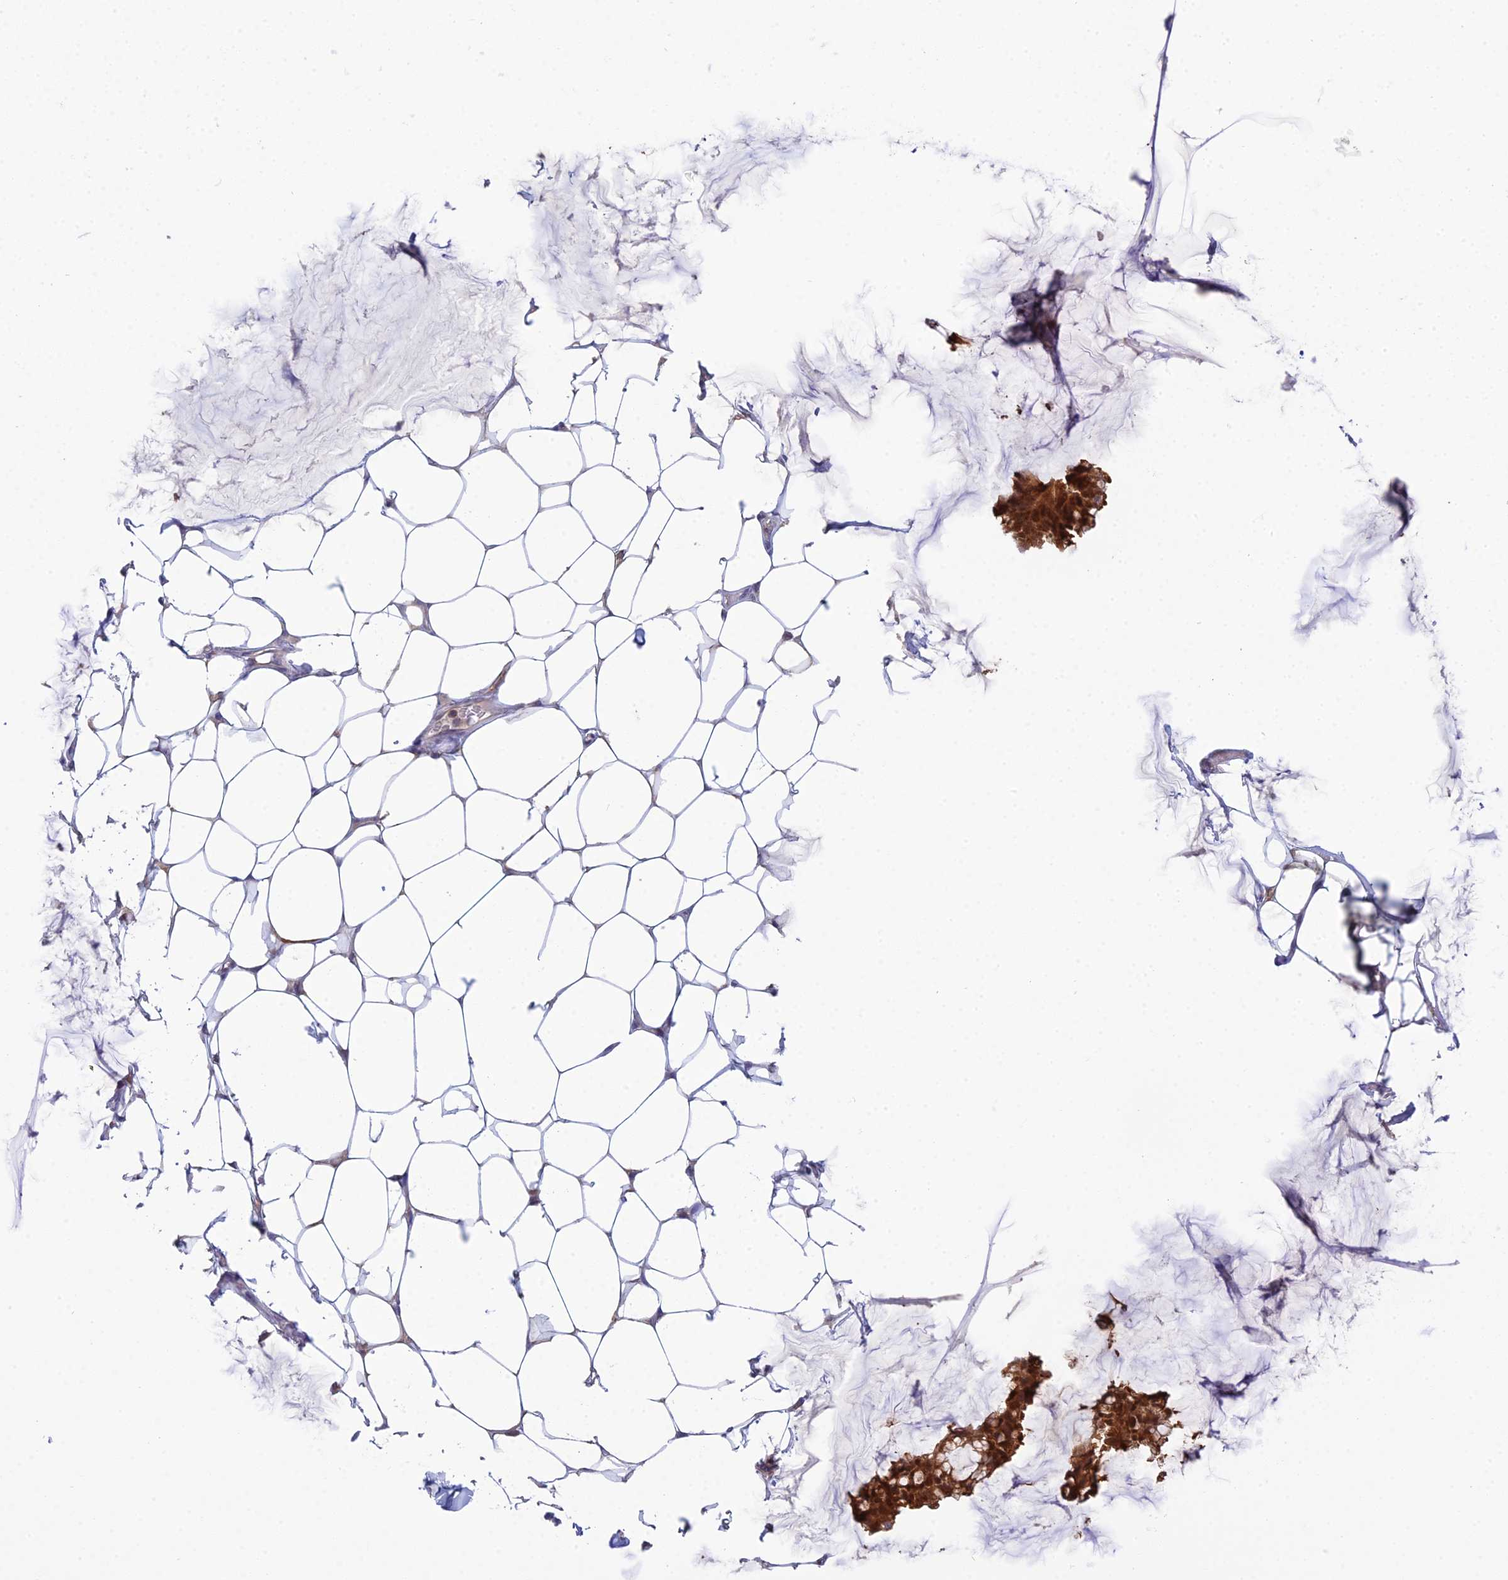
{"staining": {"intensity": "strong", "quantity": ">75%", "location": "cytoplasmic/membranous,nuclear"}, "tissue": "breast cancer", "cell_type": "Tumor cells", "image_type": "cancer", "snomed": [{"axis": "morphology", "description": "Duct carcinoma"}, {"axis": "topography", "description": "Breast"}], "caption": "There is high levels of strong cytoplasmic/membranous and nuclear expression in tumor cells of breast cancer (invasive ductal carcinoma), as demonstrated by immunohistochemical staining (brown color).", "gene": "ELOA2", "patient": {"sex": "female", "age": 93}}